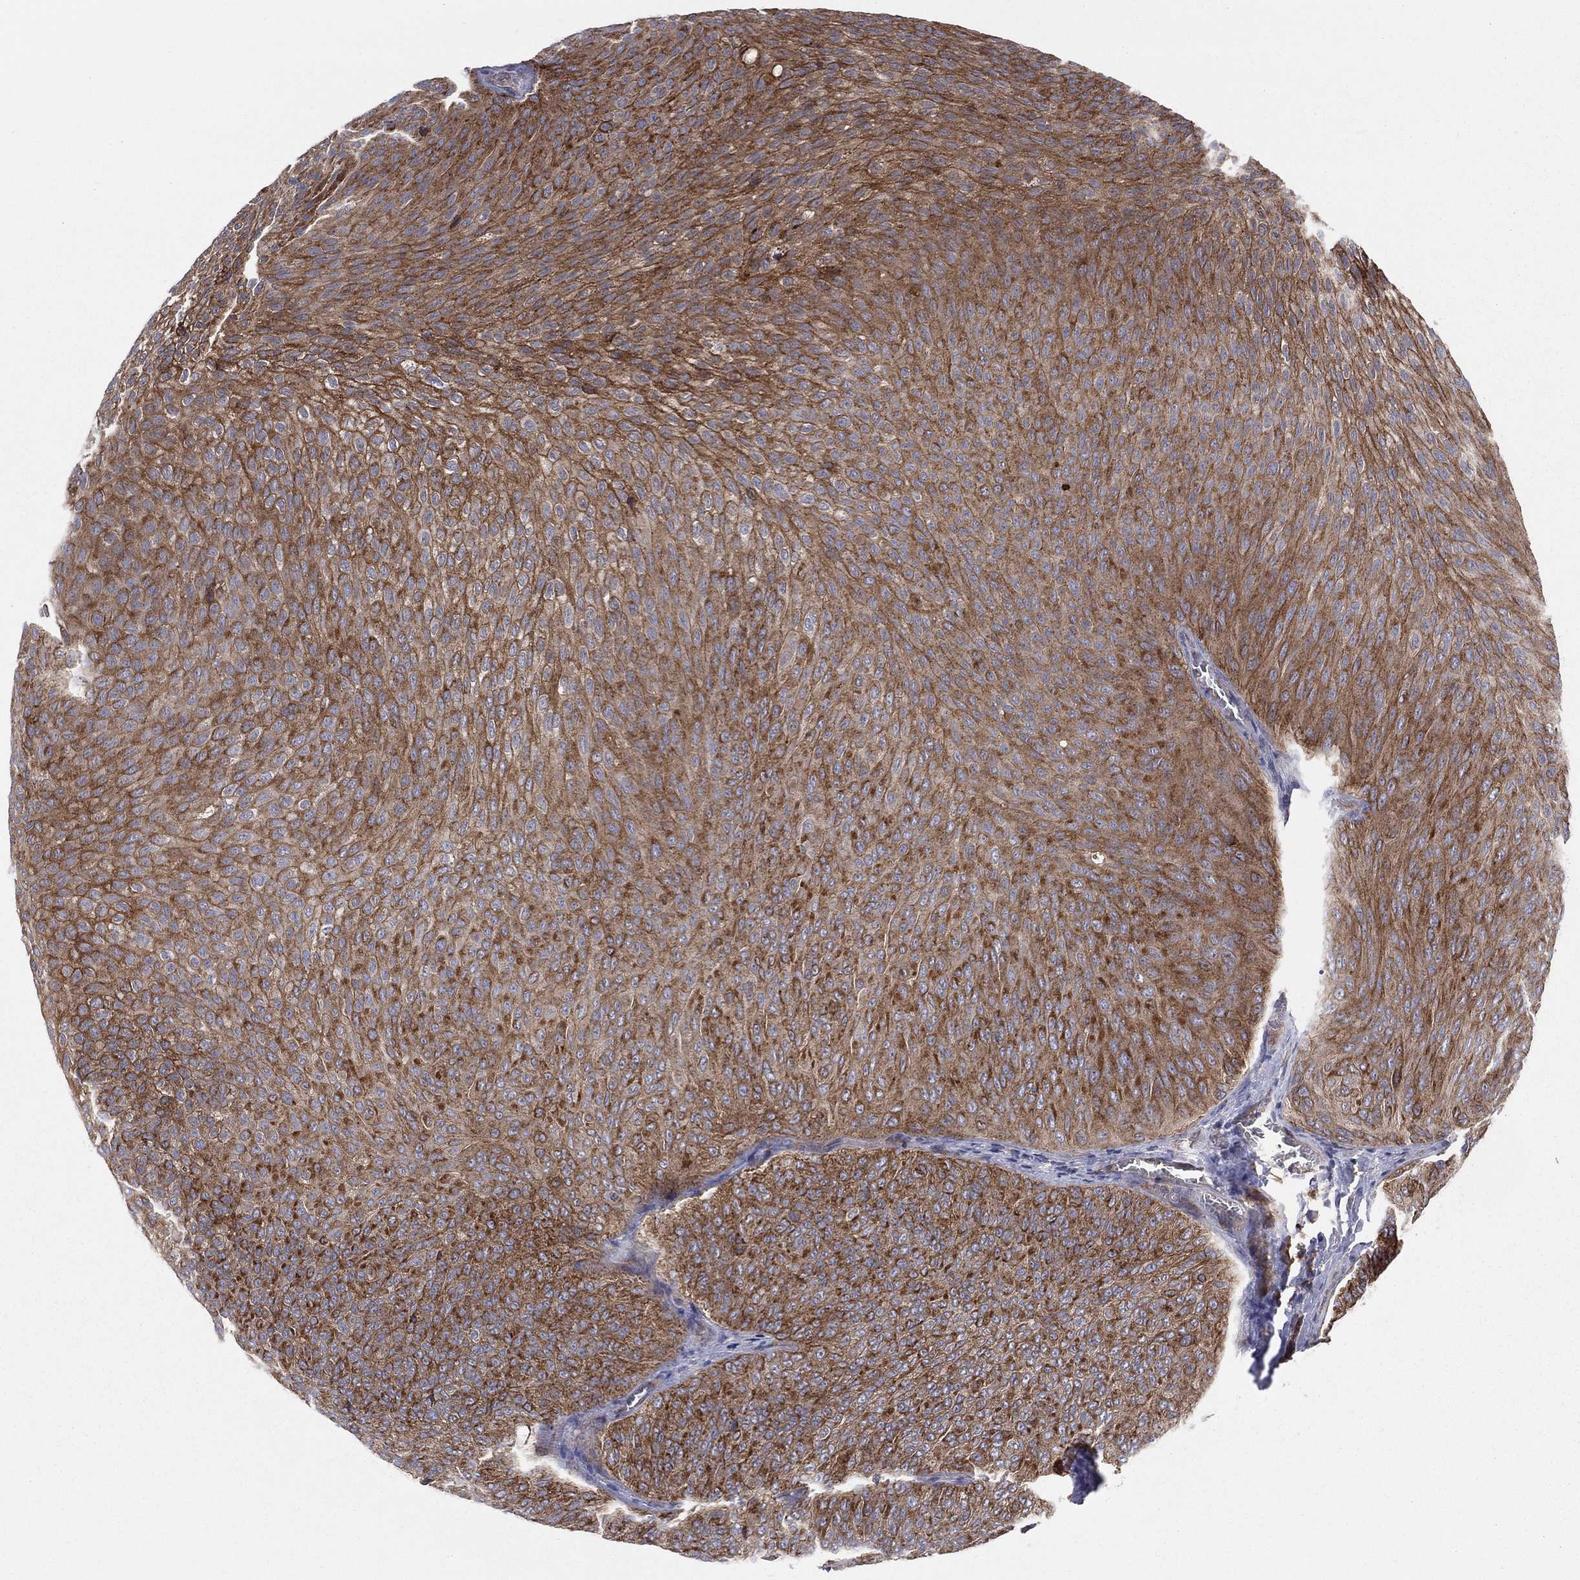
{"staining": {"intensity": "strong", "quantity": ">75%", "location": "cytoplasmic/membranous"}, "tissue": "urothelial cancer", "cell_type": "Tumor cells", "image_type": "cancer", "snomed": [{"axis": "morphology", "description": "Urothelial carcinoma, Low grade"}, {"axis": "topography", "description": "Urinary bladder"}], "caption": "A micrograph showing strong cytoplasmic/membranous positivity in approximately >75% of tumor cells in urothelial cancer, as visualized by brown immunohistochemical staining.", "gene": "MIX23", "patient": {"sex": "male", "age": 78}}